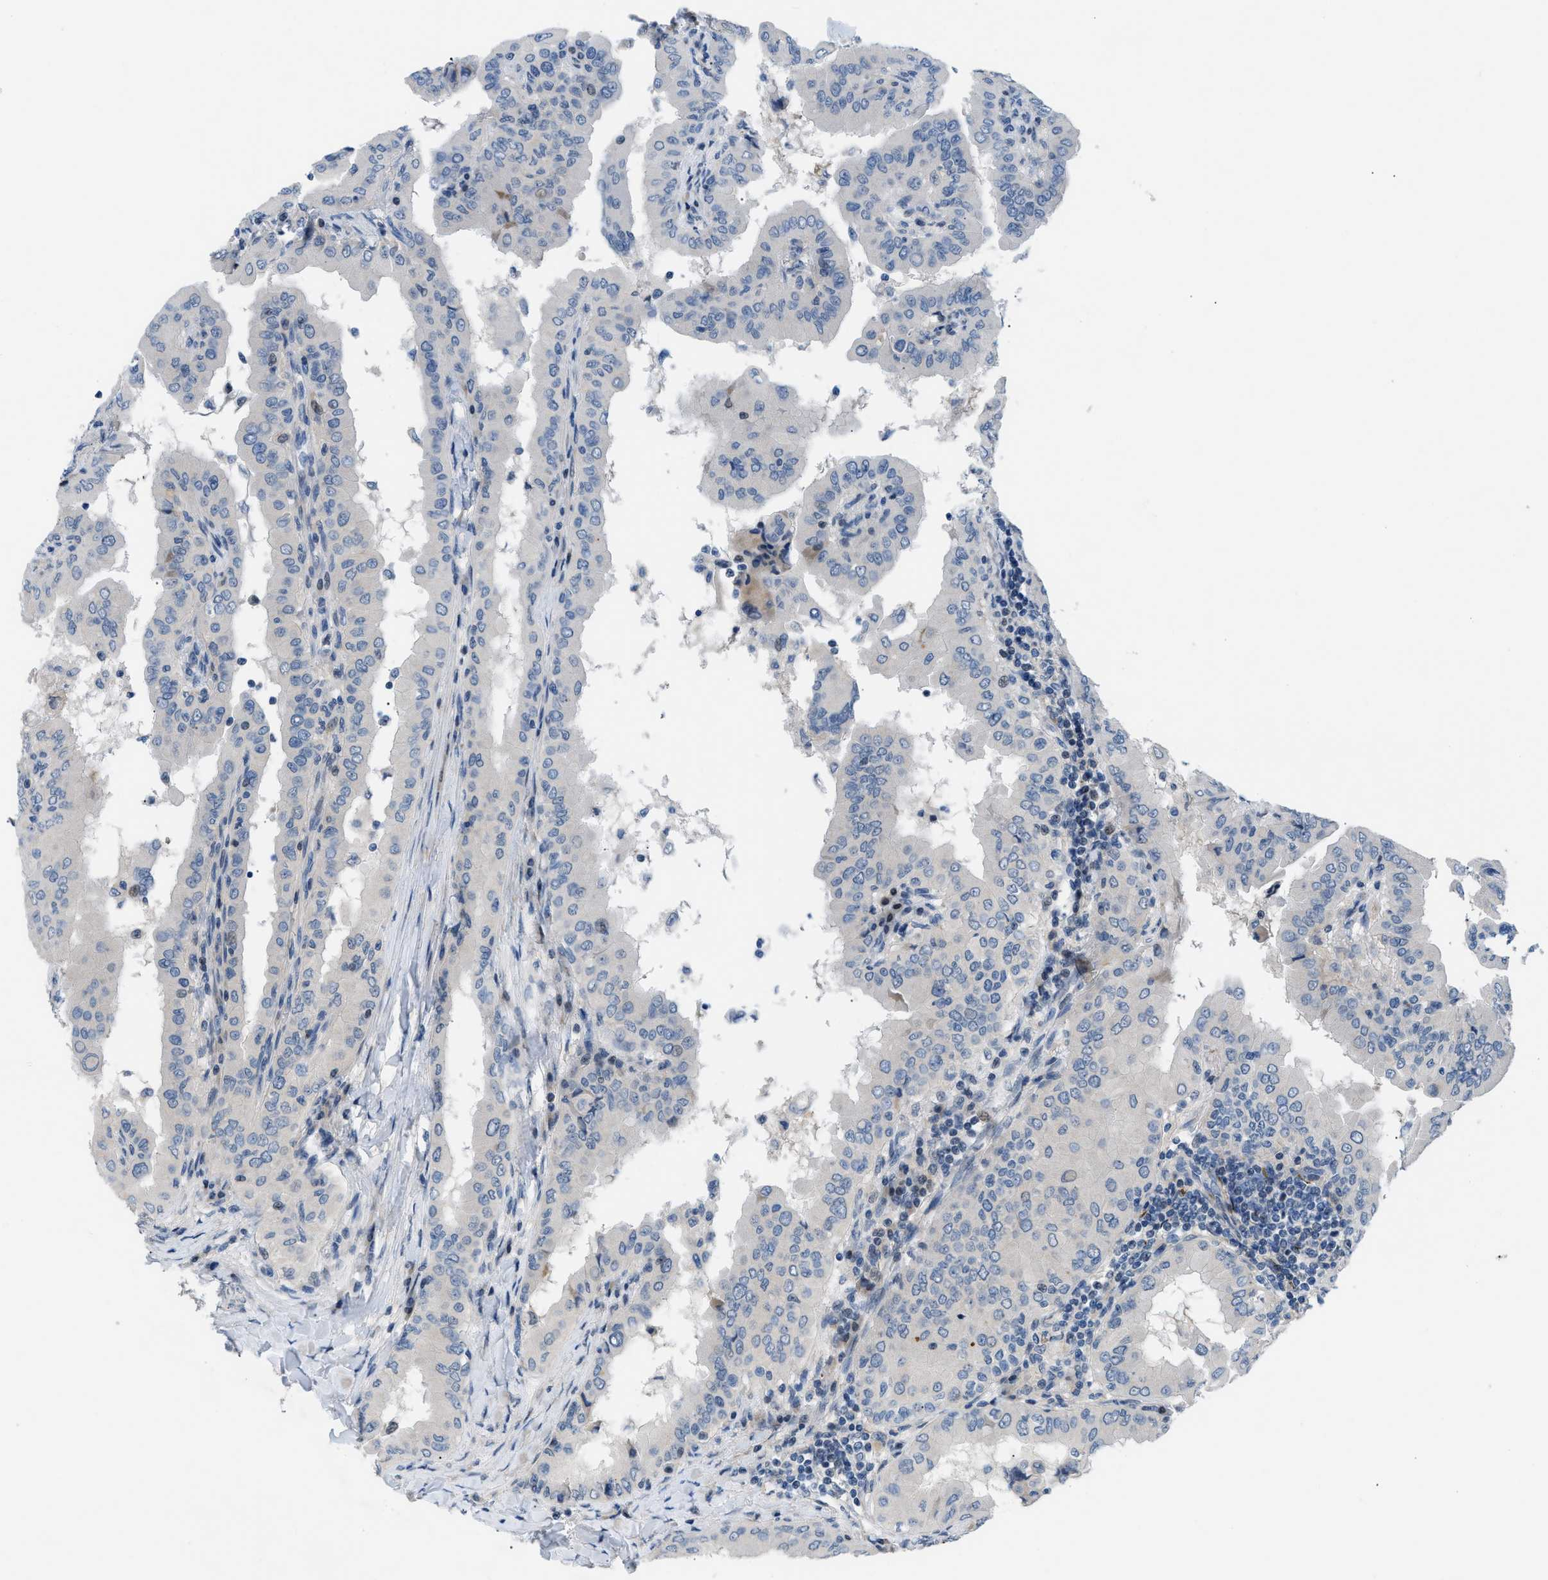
{"staining": {"intensity": "negative", "quantity": "none", "location": "none"}, "tissue": "thyroid cancer", "cell_type": "Tumor cells", "image_type": "cancer", "snomed": [{"axis": "morphology", "description": "Papillary adenocarcinoma, NOS"}, {"axis": "topography", "description": "Thyroid gland"}], "caption": "Immunohistochemistry of human thyroid cancer displays no positivity in tumor cells.", "gene": "FDCSP", "patient": {"sex": "male", "age": 33}}